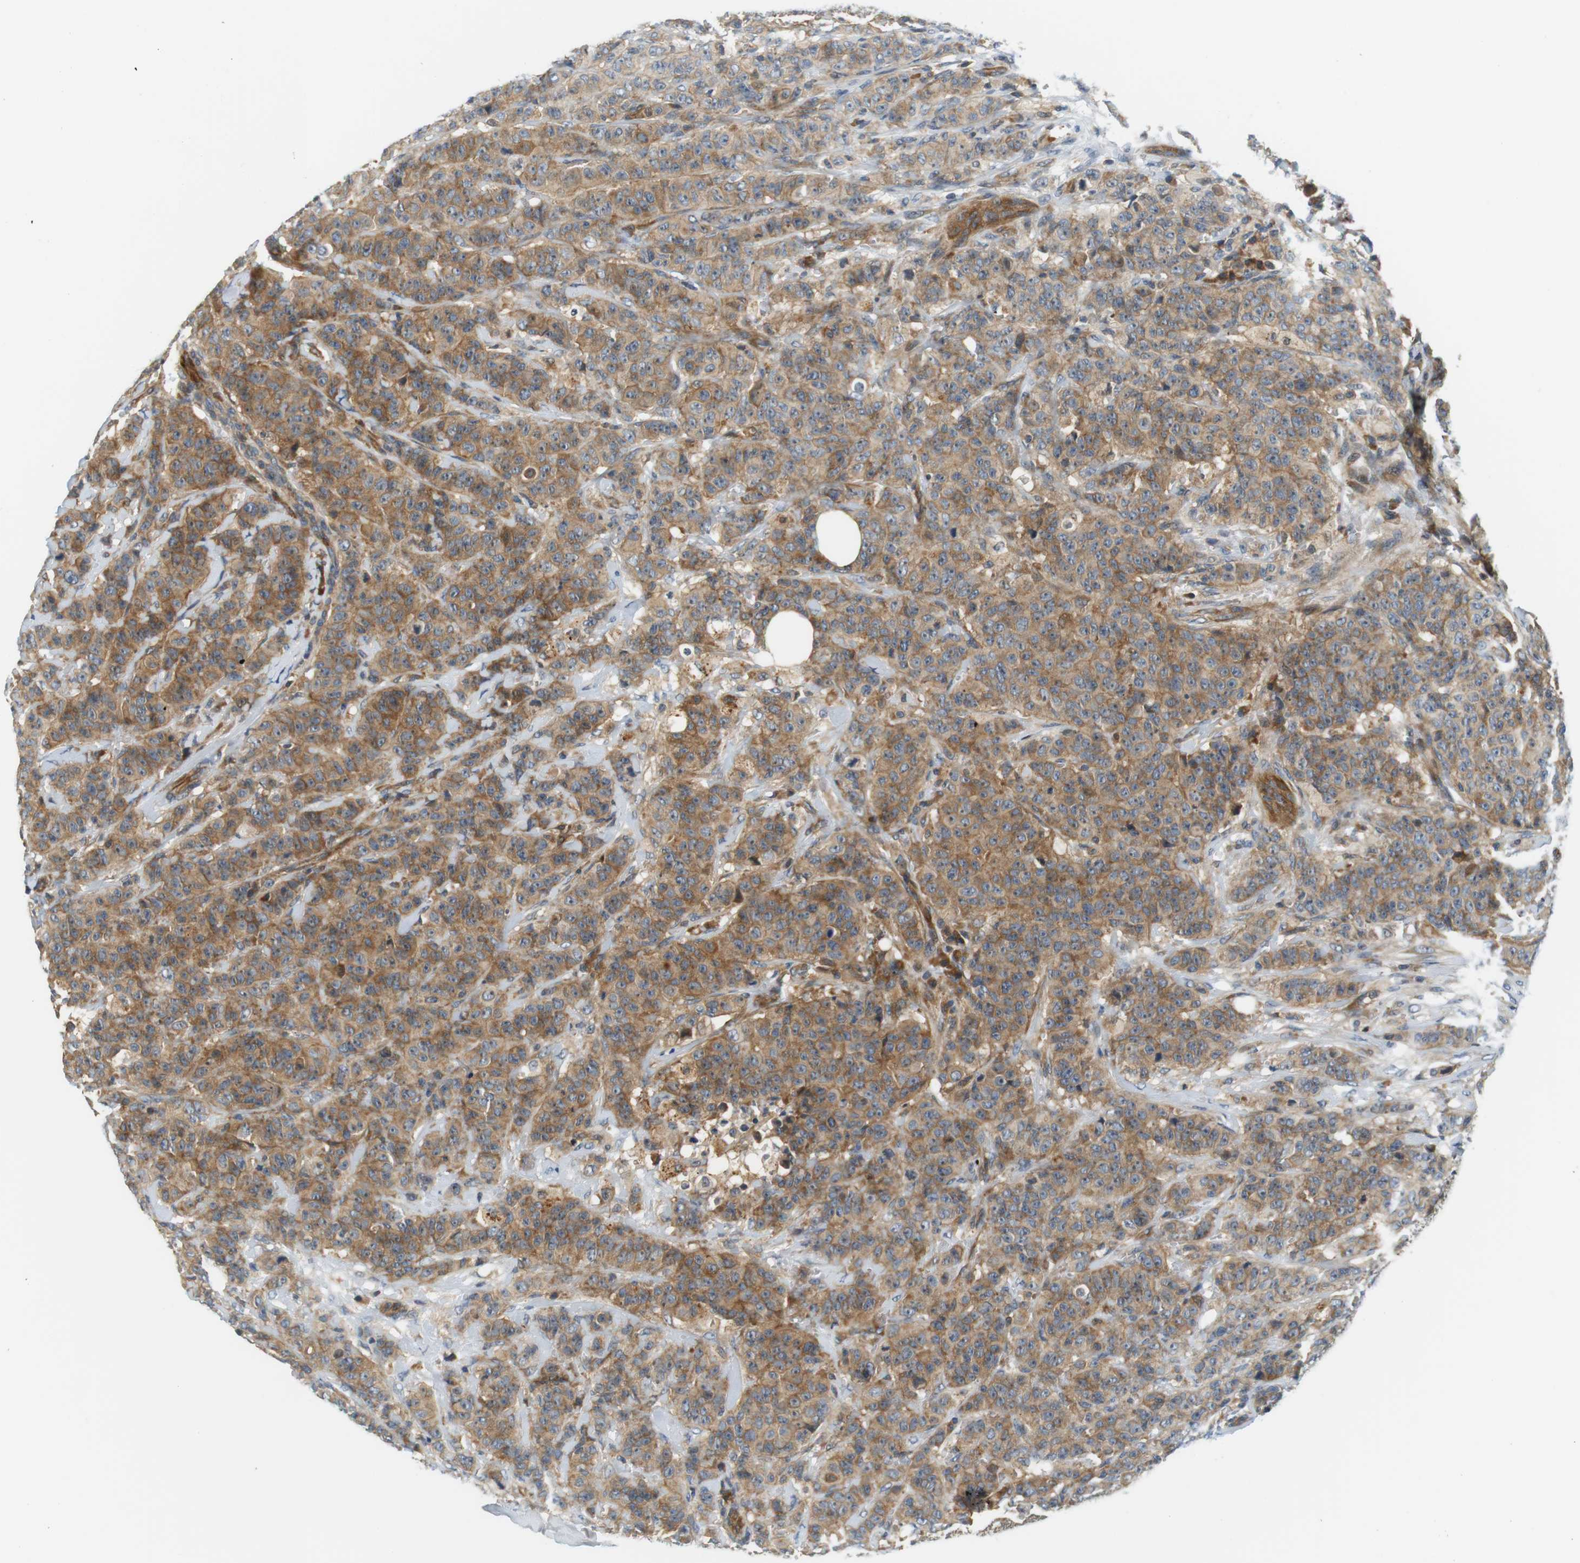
{"staining": {"intensity": "moderate", "quantity": ">75%", "location": "cytoplasmic/membranous"}, "tissue": "breast cancer", "cell_type": "Tumor cells", "image_type": "cancer", "snomed": [{"axis": "morphology", "description": "Normal tissue, NOS"}, {"axis": "morphology", "description": "Duct carcinoma"}, {"axis": "topography", "description": "Breast"}], "caption": "Invasive ductal carcinoma (breast) stained with a brown dye displays moderate cytoplasmic/membranous positive staining in approximately >75% of tumor cells.", "gene": "SH3GLB1", "patient": {"sex": "female", "age": 40}}